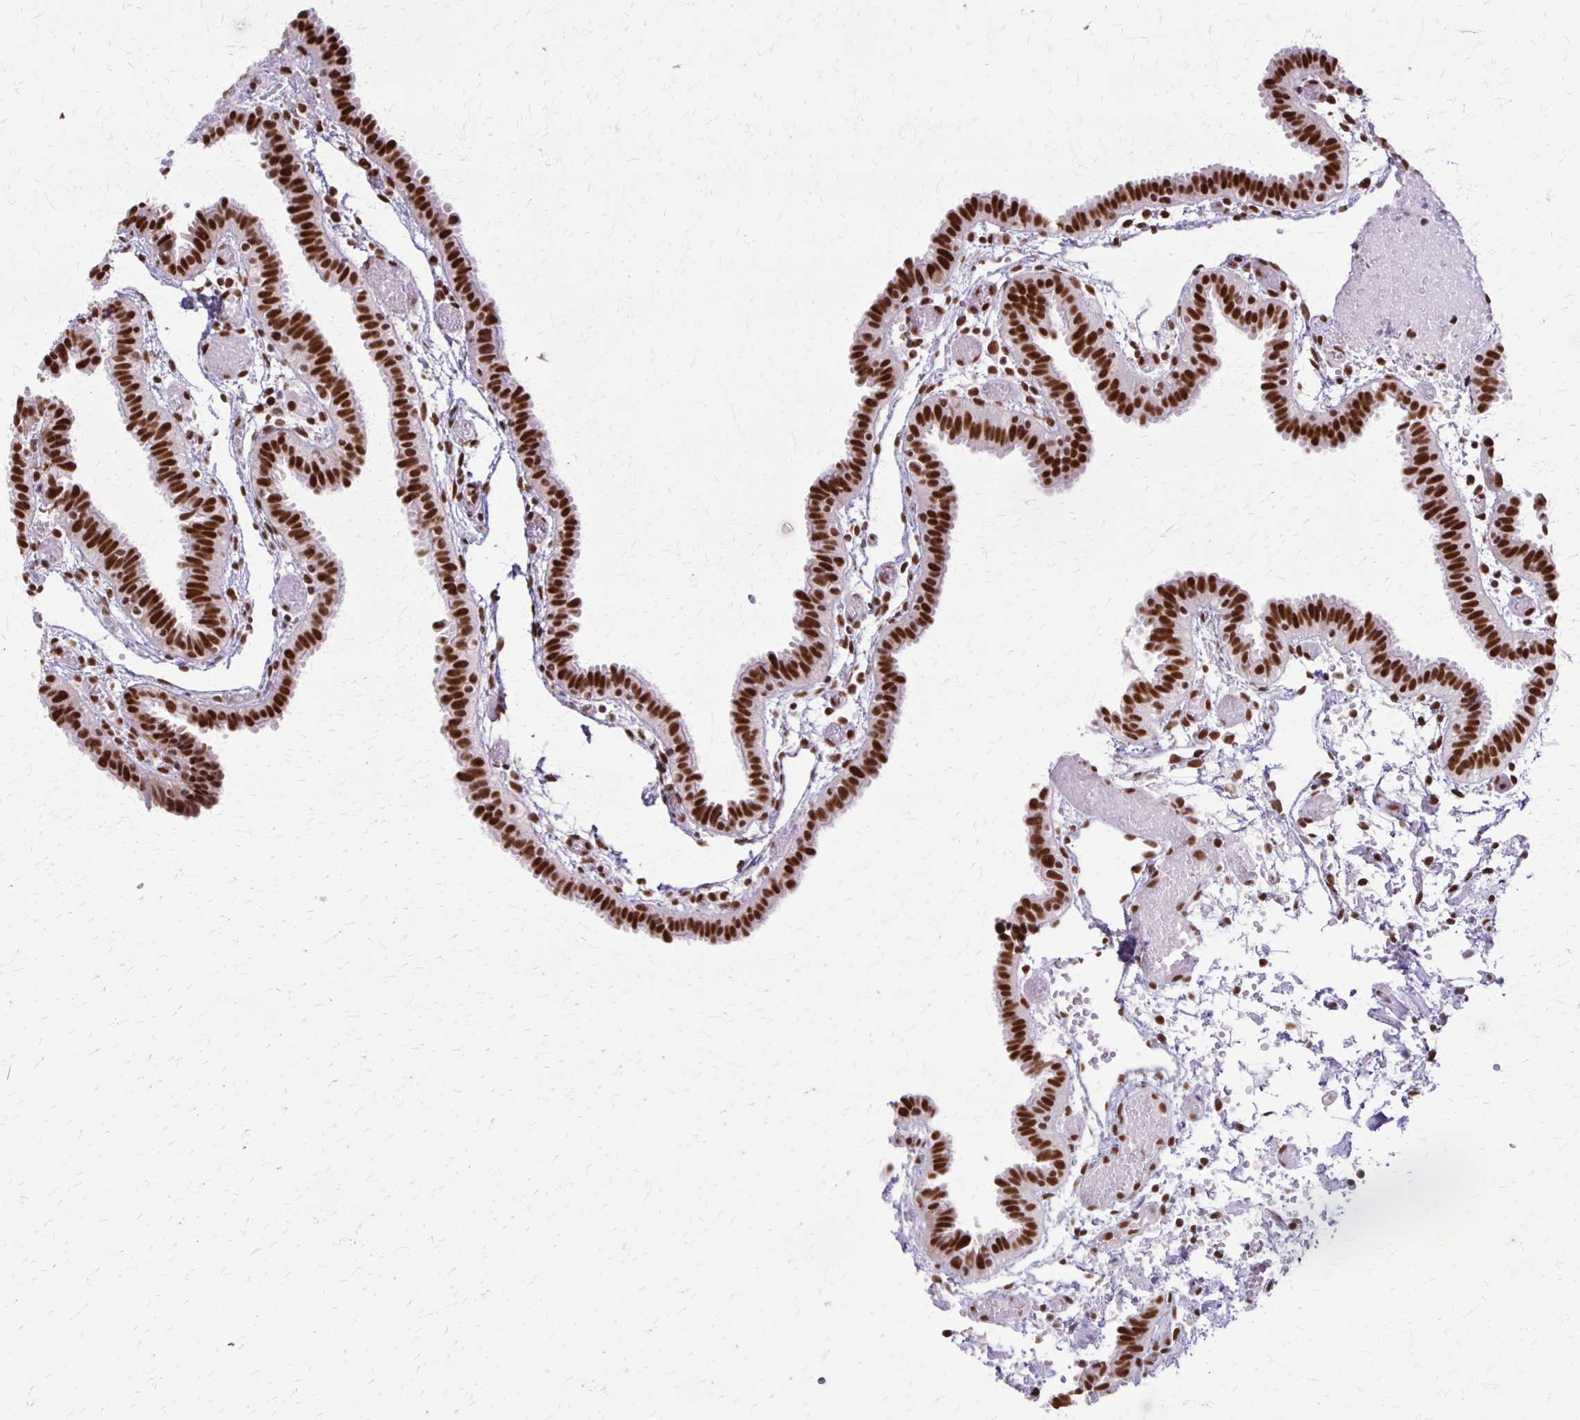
{"staining": {"intensity": "strong", "quantity": ">75%", "location": "nuclear"}, "tissue": "fallopian tube", "cell_type": "Glandular cells", "image_type": "normal", "snomed": [{"axis": "morphology", "description": "Normal tissue, NOS"}, {"axis": "topography", "description": "Fallopian tube"}], "caption": "The histopathology image shows immunohistochemical staining of normal fallopian tube. There is strong nuclear staining is appreciated in about >75% of glandular cells. (IHC, brightfield microscopy, high magnification).", "gene": "XRCC6", "patient": {"sex": "female", "age": 37}}